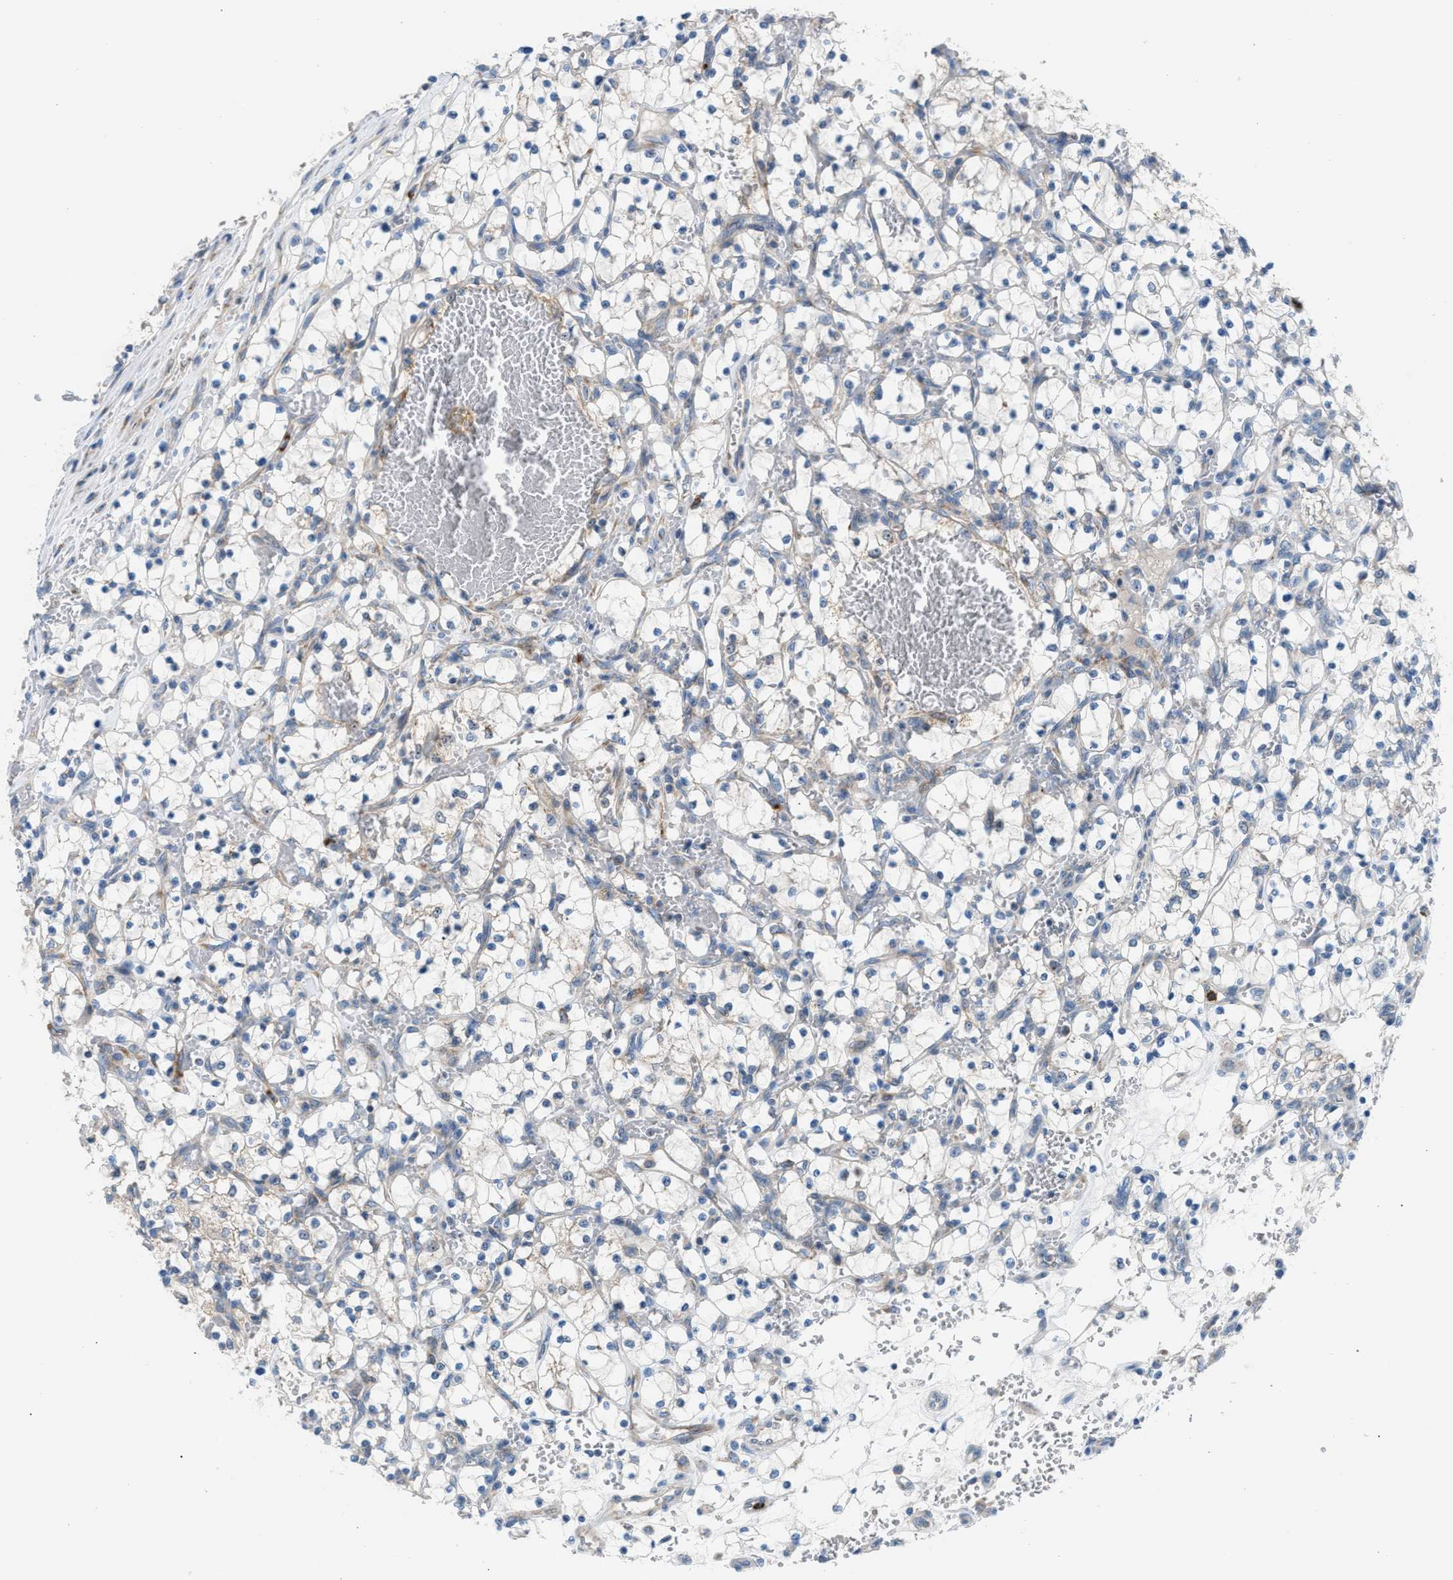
{"staining": {"intensity": "negative", "quantity": "none", "location": "none"}, "tissue": "renal cancer", "cell_type": "Tumor cells", "image_type": "cancer", "snomed": [{"axis": "morphology", "description": "Adenocarcinoma, NOS"}, {"axis": "topography", "description": "Kidney"}], "caption": "Renal cancer was stained to show a protein in brown. There is no significant staining in tumor cells. (Stains: DAB (3,3'-diaminobenzidine) IHC with hematoxylin counter stain, Microscopy: brightfield microscopy at high magnification).", "gene": "TPH1", "patient": {"sex": "female", "age": 69}}